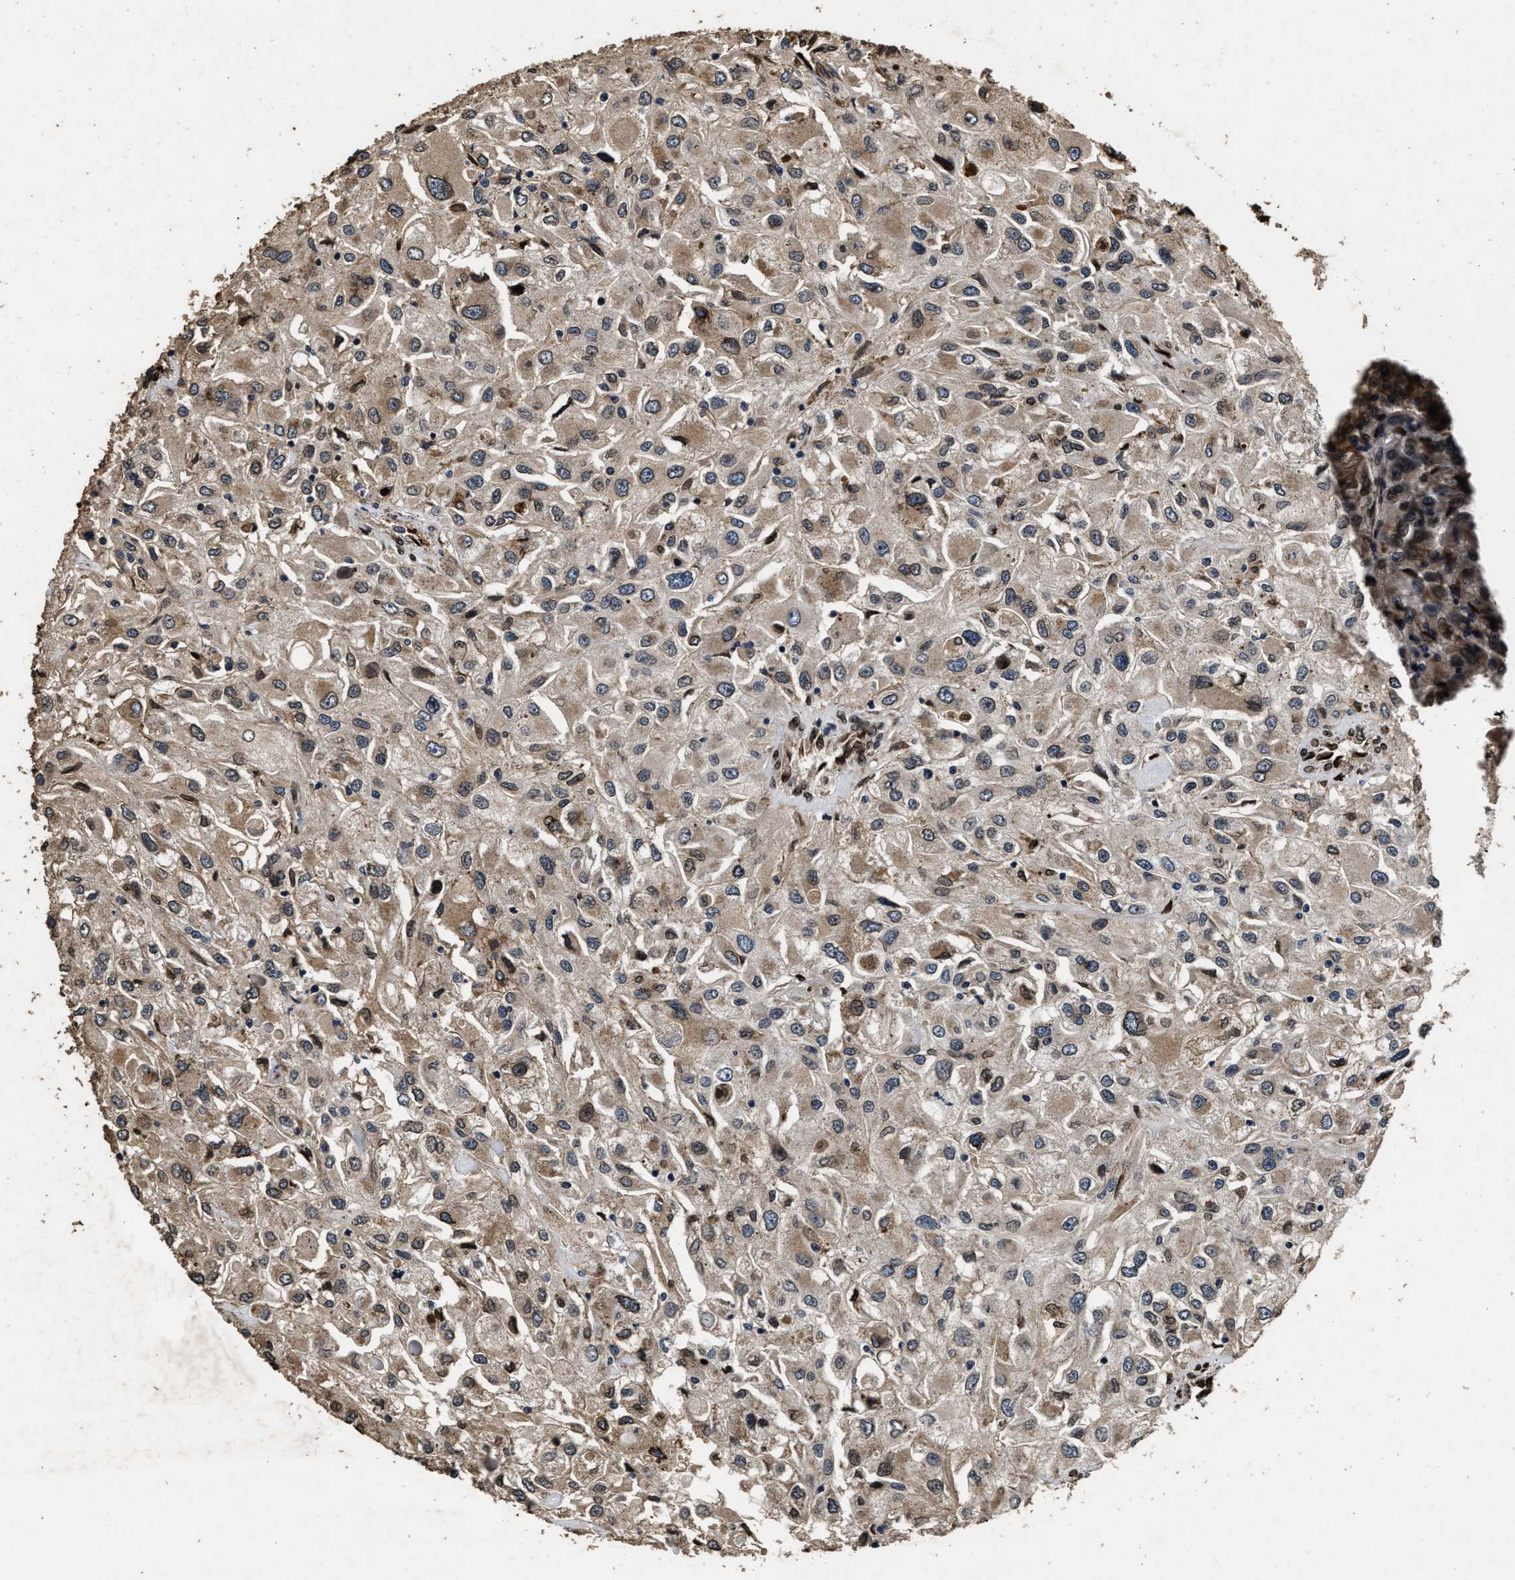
{"staining": {"intensity": "moderate", "quantity": ">75%", "location": "cytoplasmic/membranous"}, "tissue": "renal cancer", "cell_type": "Tumor cells", "image_type": "cancer", "snomed": [{"axis": "morphology", "description": "Adenocarcinoma, NOS"}, {"axis": "topography", "description": "Kidney"}], "caption": "High-magnification brightfield microscopy of renal cancer (adenocarcinoma) stained with DAB (3,3'-diaminobenzidine) (brown) and counterstained with hematoxylin (blue). tumor cells exhibit moderate cytoplasmic/membranous staining is identified in about>75% of cells. Immunohistochemistry (ihc) stains the protein in brown and the nuclei are stained blue.", "gene": "ACCS", "patient": {"sex": "female", "age": 52}}